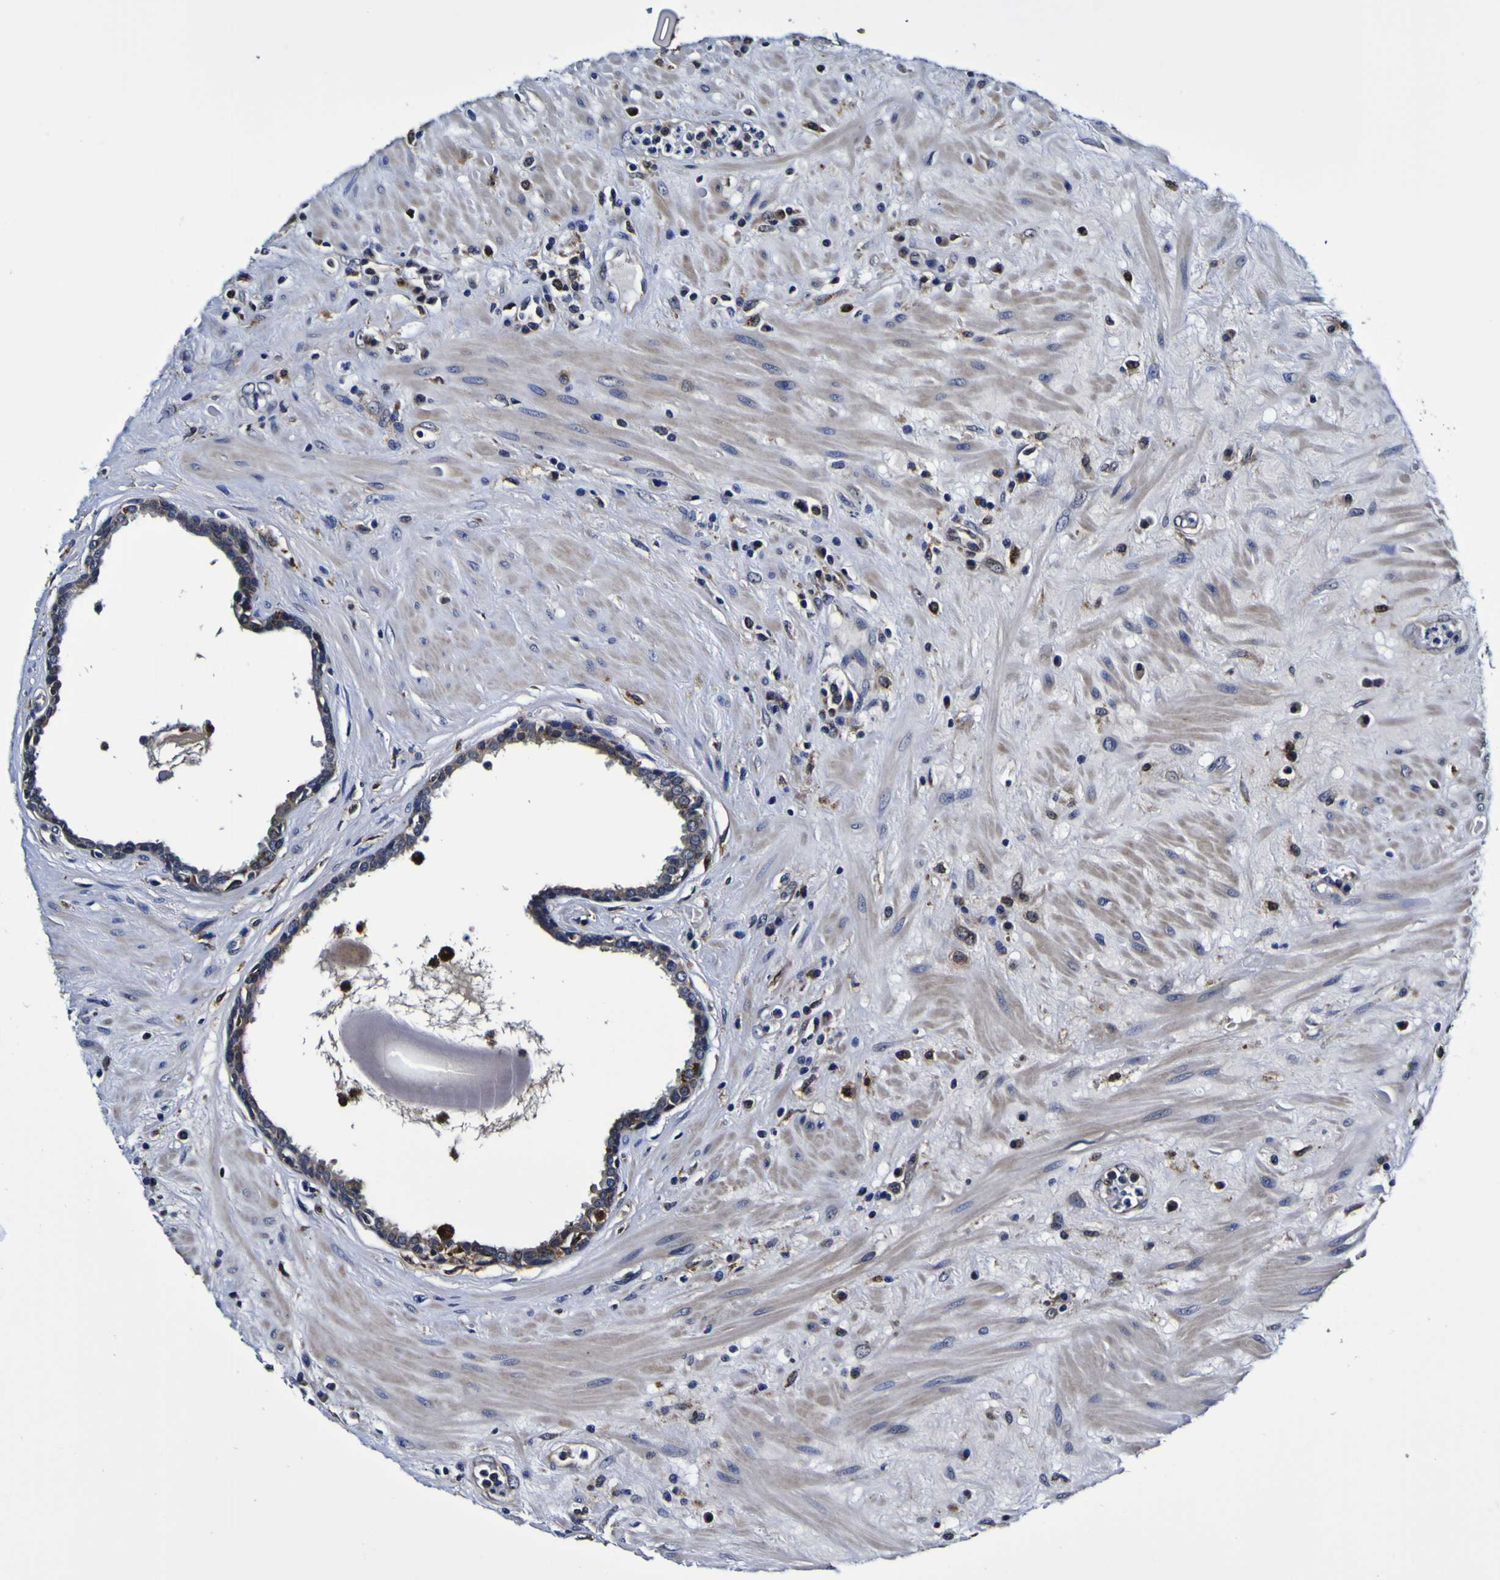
{"staining": {"intensity": "weak", "quantity": "<25%", "location": "cytoplasmic/membranous"}, "tissue": "seminal vesicle", "cell_type": "Glandular cells", "image_type": "normal", "snomed": [{"axis": "morphology", "description": "Normal tissue, NOS"}, {"axis": "topography", "description": "Seminal veicle"}], "caption": "Immunohistochemistry (IHC) photomicrograph of normal seminal vesicle stained for a protein (brown), which demonstrates no expression in glandular cells.", "gene": "GPX1", "patient": {"sex": "male", "age": 61}}